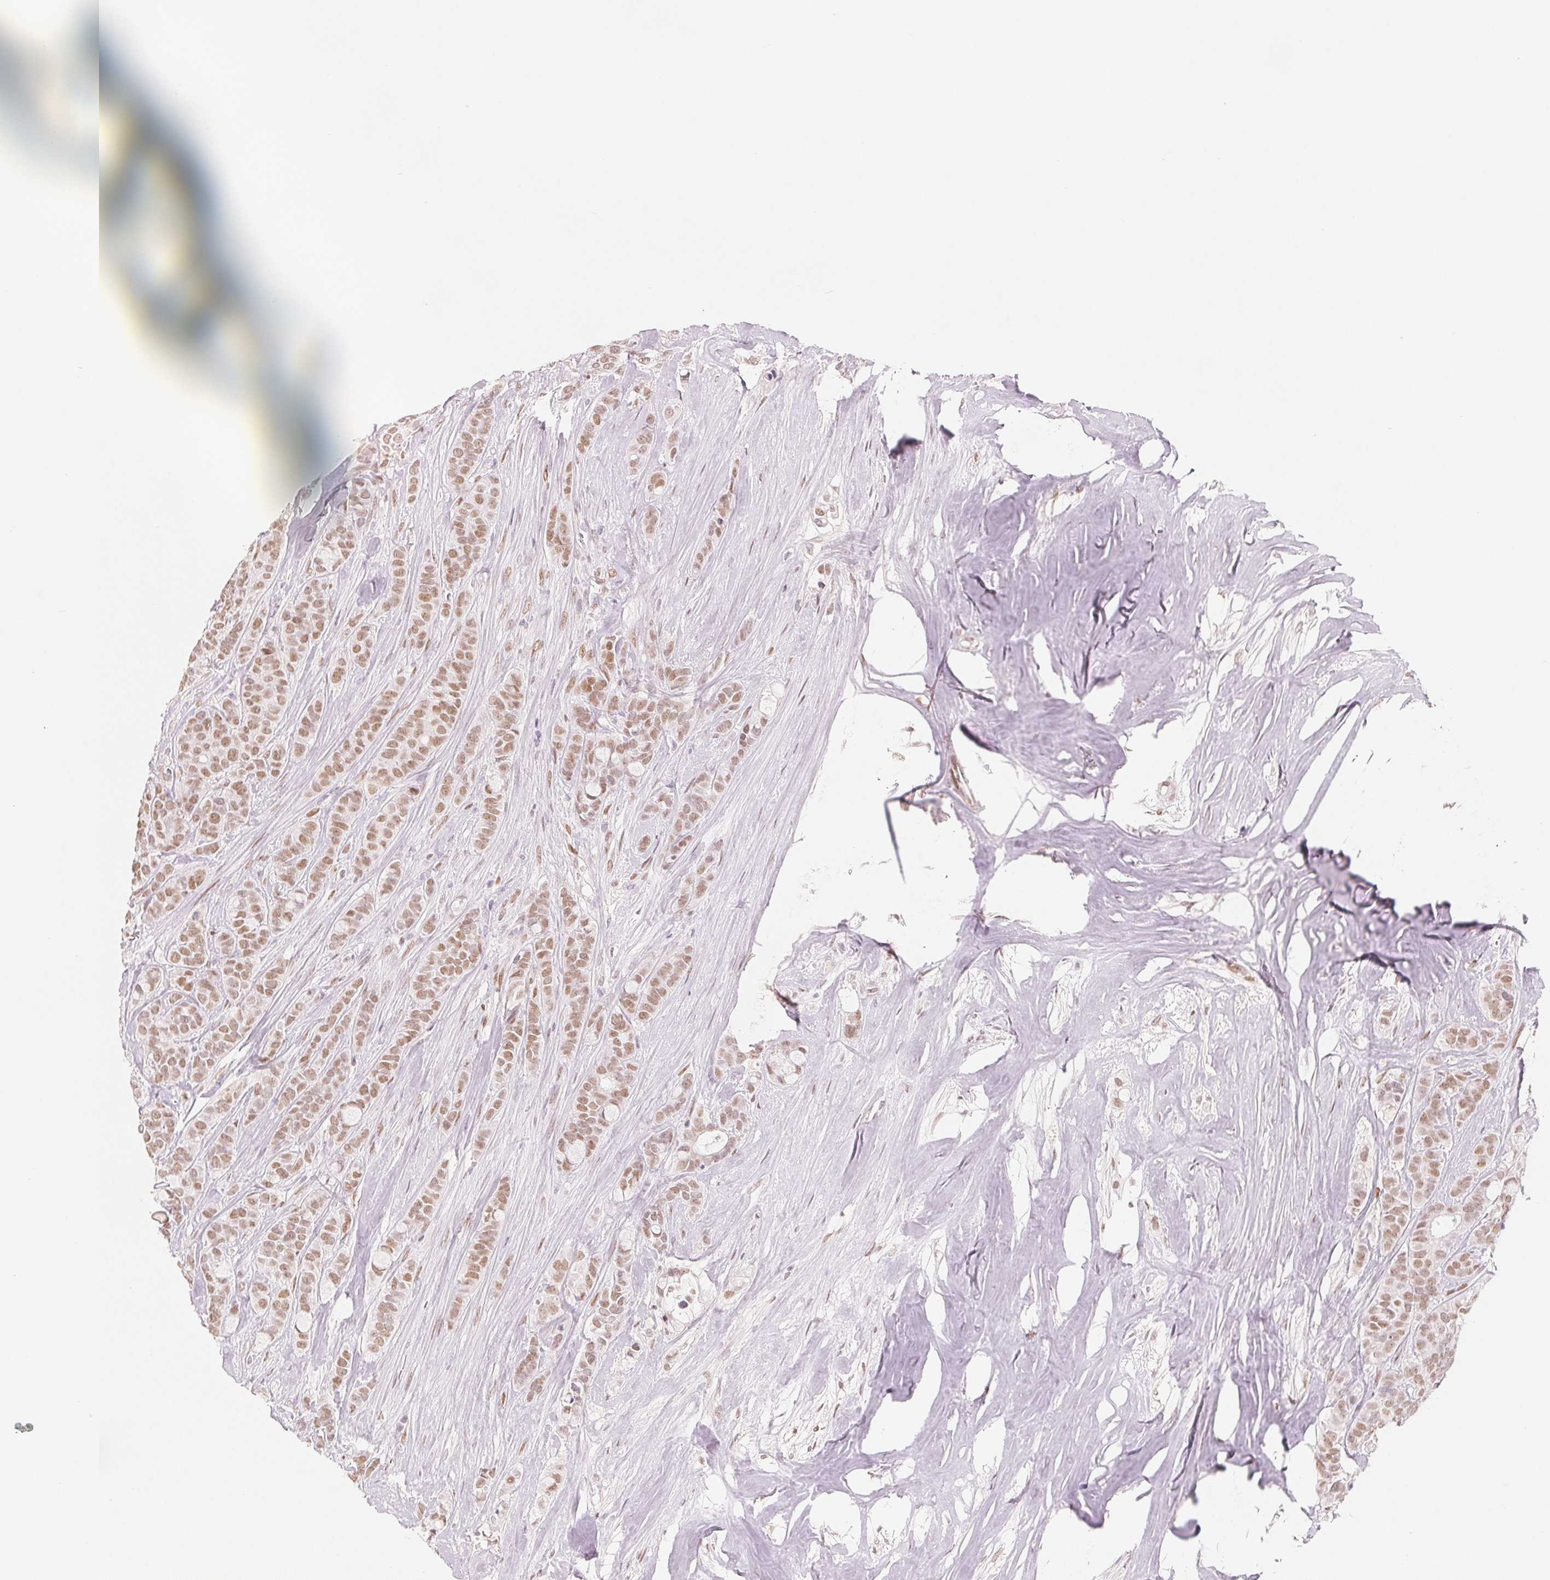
{"staining": {"intensity": "moderate", "quantity": ">75%", "location": "nuclear"}, "tissue": "breast cancer", "cell_type": "Tumor cells", "image_type": "cancer", "snomed": [{"axis": "morphology", "description": "Duct carcinoma"}, {"axis": "topography", "description": "Breast"}], "caption": "The histopathology image shows a brown stain indicating the presence of a protein in the nuclear of tumor cells in invasive ductal carcinoma (breast).", "gene": "SMARCD3", "patient": {"sex": "female", "age": 84}}